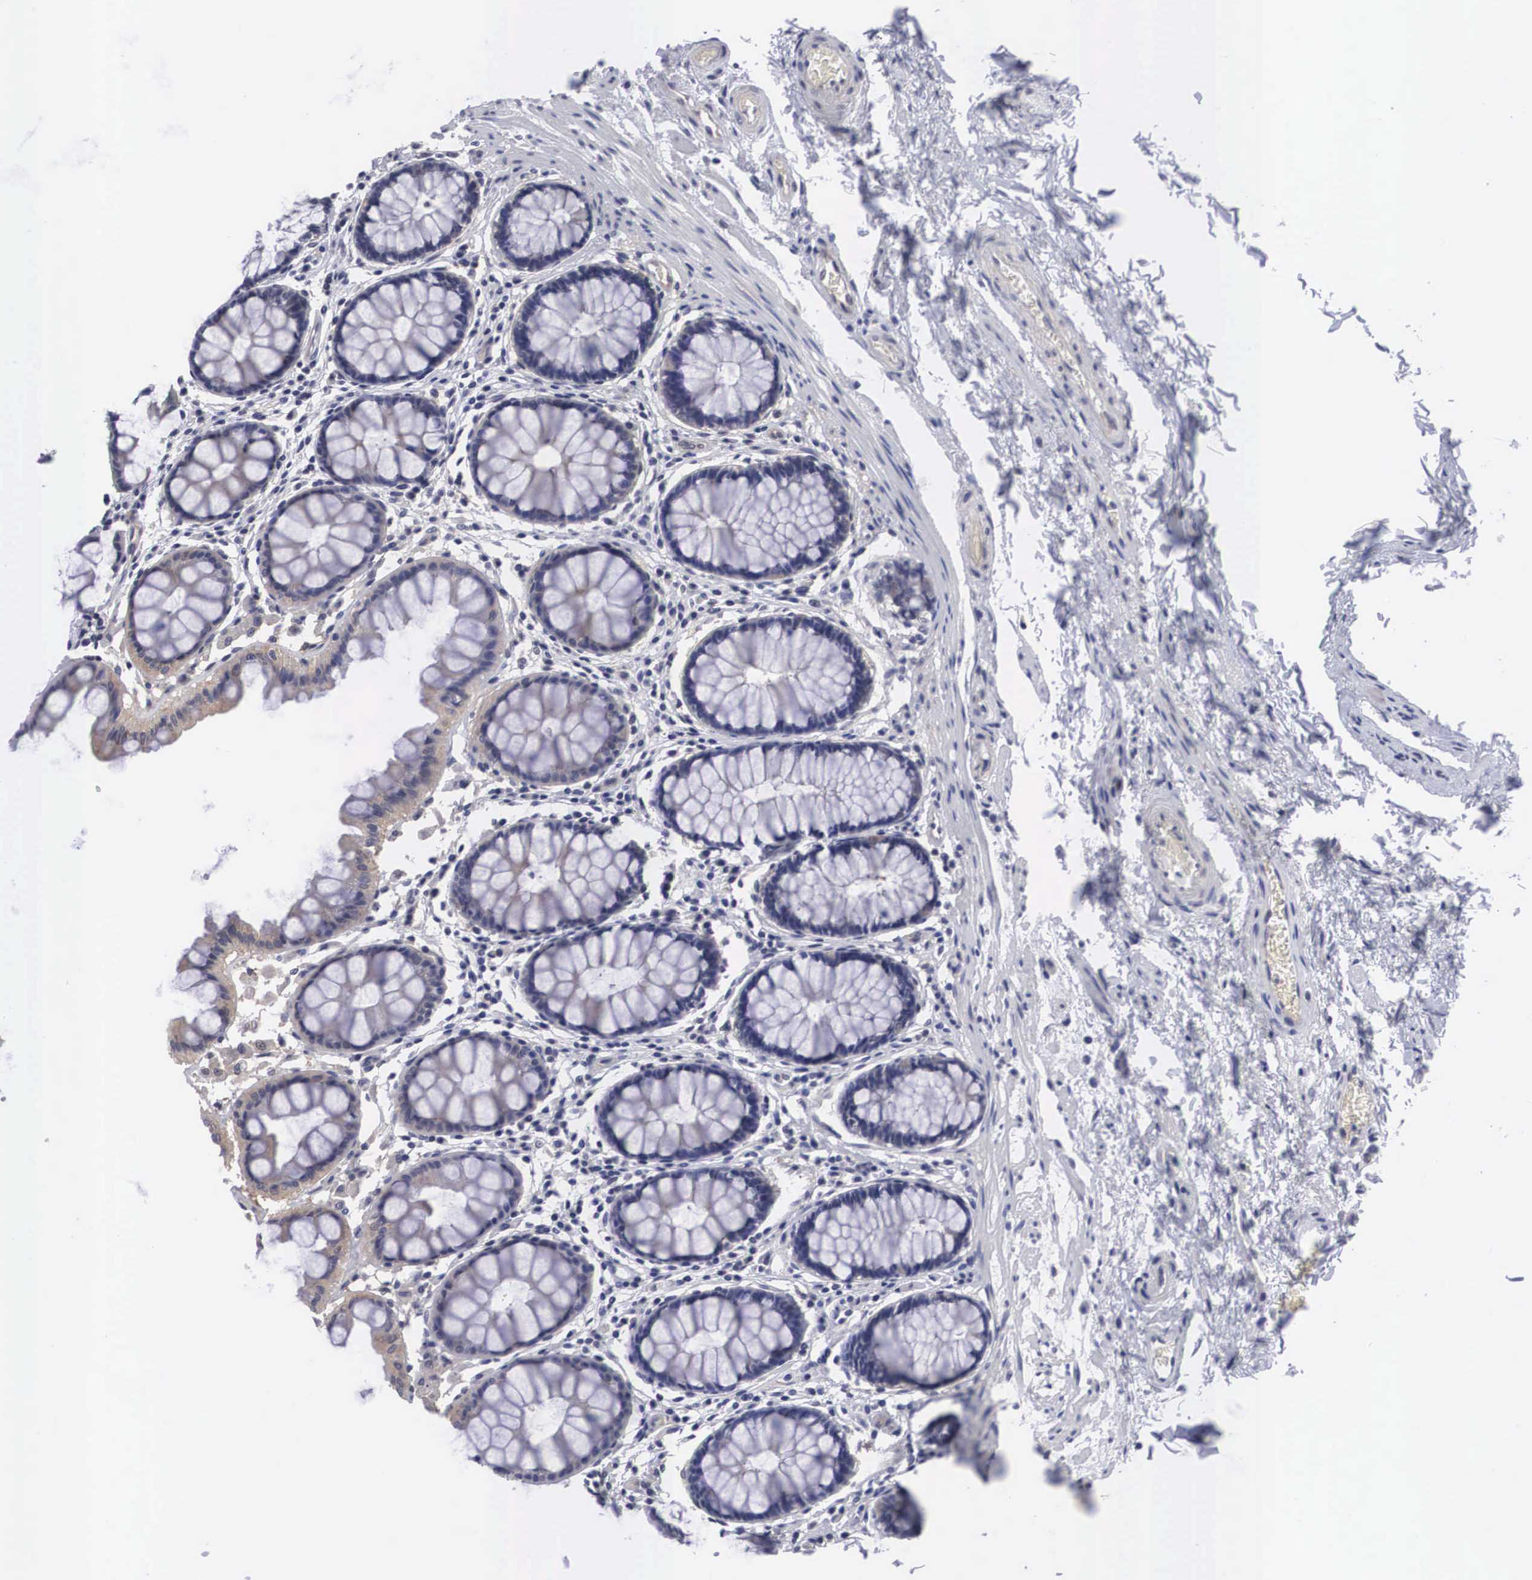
{"staining": {"intensity": "weak", "quantity": "25%-75%", "location": "cytoplasmic/membranous"}, "tissue": "rectum", "cell_type": "Glandular cells", "image_type": "normal", "snomed": [{"axis": "morphology", "description": "Normal tissue, NOS"}, {"axis": "topography", "description": "Rectum"}], "caption": "Immunohistochemistry of benign rectum shows low levels of weak cytoplasmic/membranous positivity in approximately 25%-75% of glandular cells. (brown staining indicates protein expression, while blue staining denotes nuclei).", "gene": "OTX2", "patient": {"sex": "male", "age": 77}}